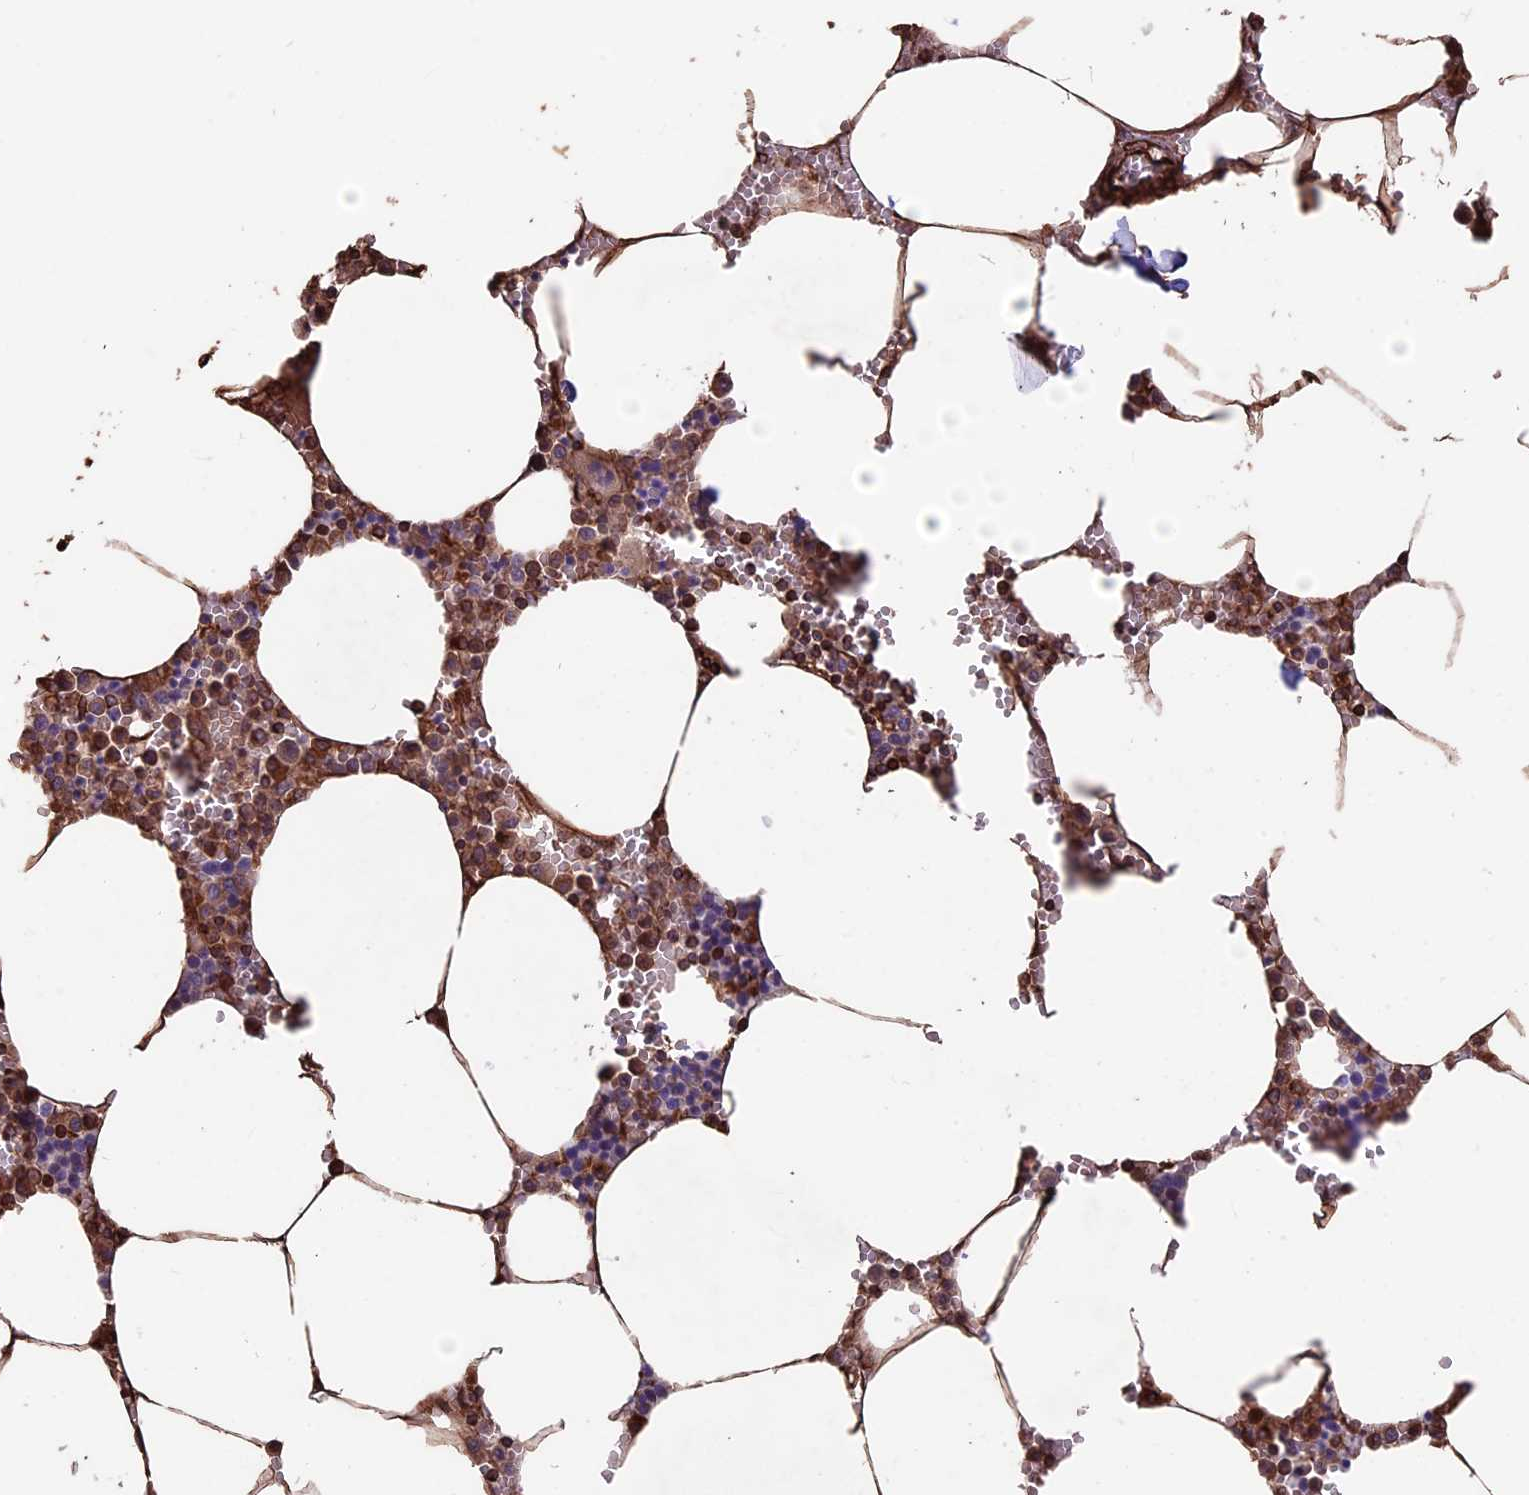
{"staining": {"intensity": "moderate", "quantity": ">75%", "location": "cytoplasmic/membranous"}, "tissue": "bone marrow", "cell_type": "Hematopoietic cells", "image_type": "normal", "snomed": [{"axis": "morphology", "description": "Normal tissue, NOS"}, {"axis": "topography", "description": "Bone marrow"}], "caption": "Brown immunohistochemical staining in normal bone marrow displays moderate cytoplasmic/membranous staining in approximately >75% of hematopoietic cells. (DAB = brown stain, brightfield microscopy at high magnification).", "gene": "SEH1L", "patient": {"sex": "male", "age": 70}}